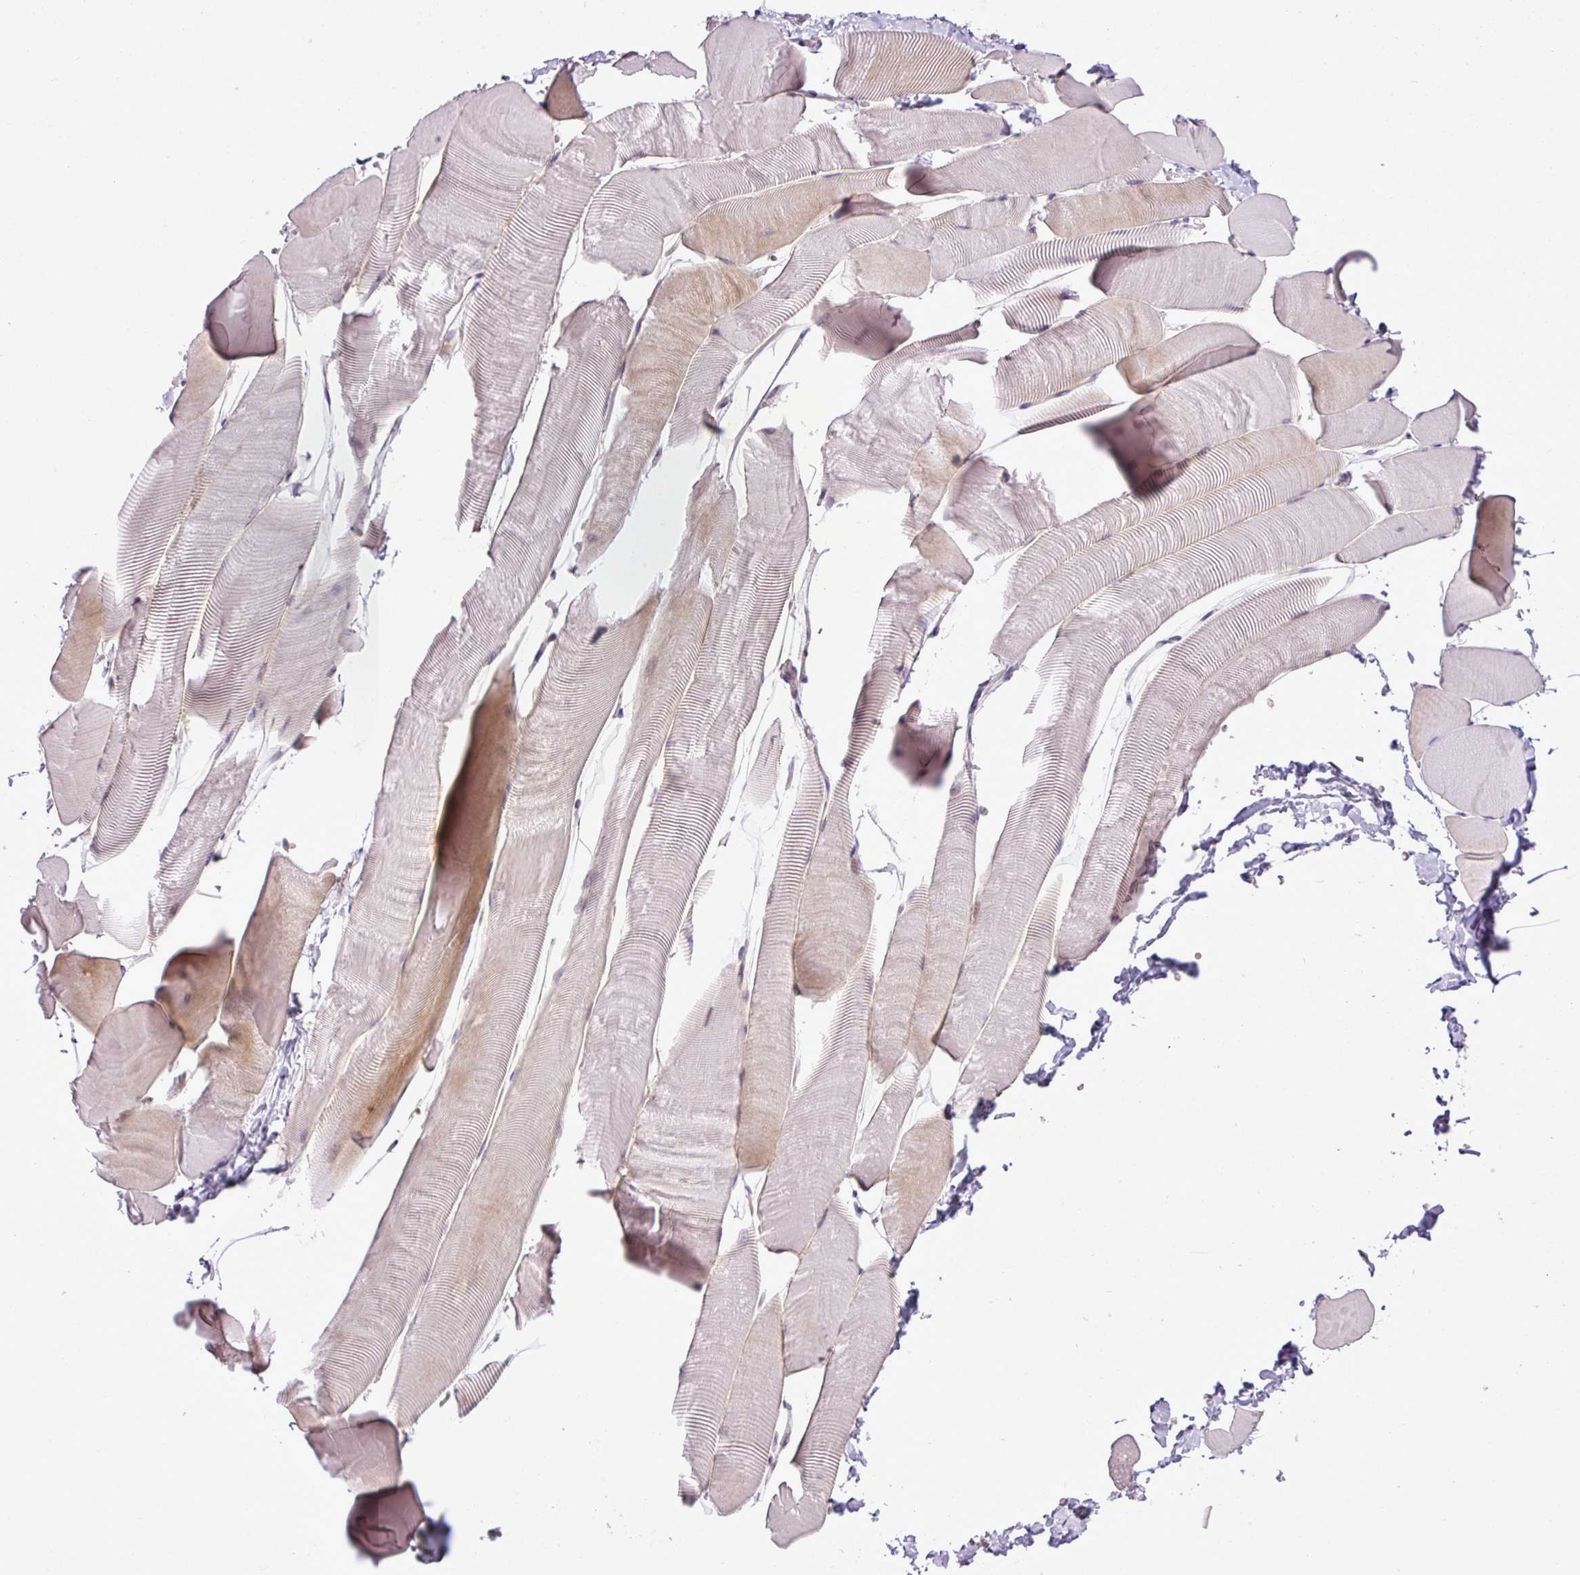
{"staining": {"intensity": "moderate", "quantity": "<25%", "location": "cytoplasmic/membranous"}, "tissue": "skeletal muscle", "cell_type": "Myocytes", "image_type": "normal", "snomed": [{"axis": "morphology", "description": "Normal tissue, NOS"}, {"axis": "topography", "description": "Skeletal muscle"}], "caption": "Immunohistochemistry (IHC) (DAB) staining of normal human skeletal muscle shows moderate cytoplasmic/membranous protein expression in about <25% of myocytes.", "gene": "C4A", "patient": {"sex": "male", "age": 25}}